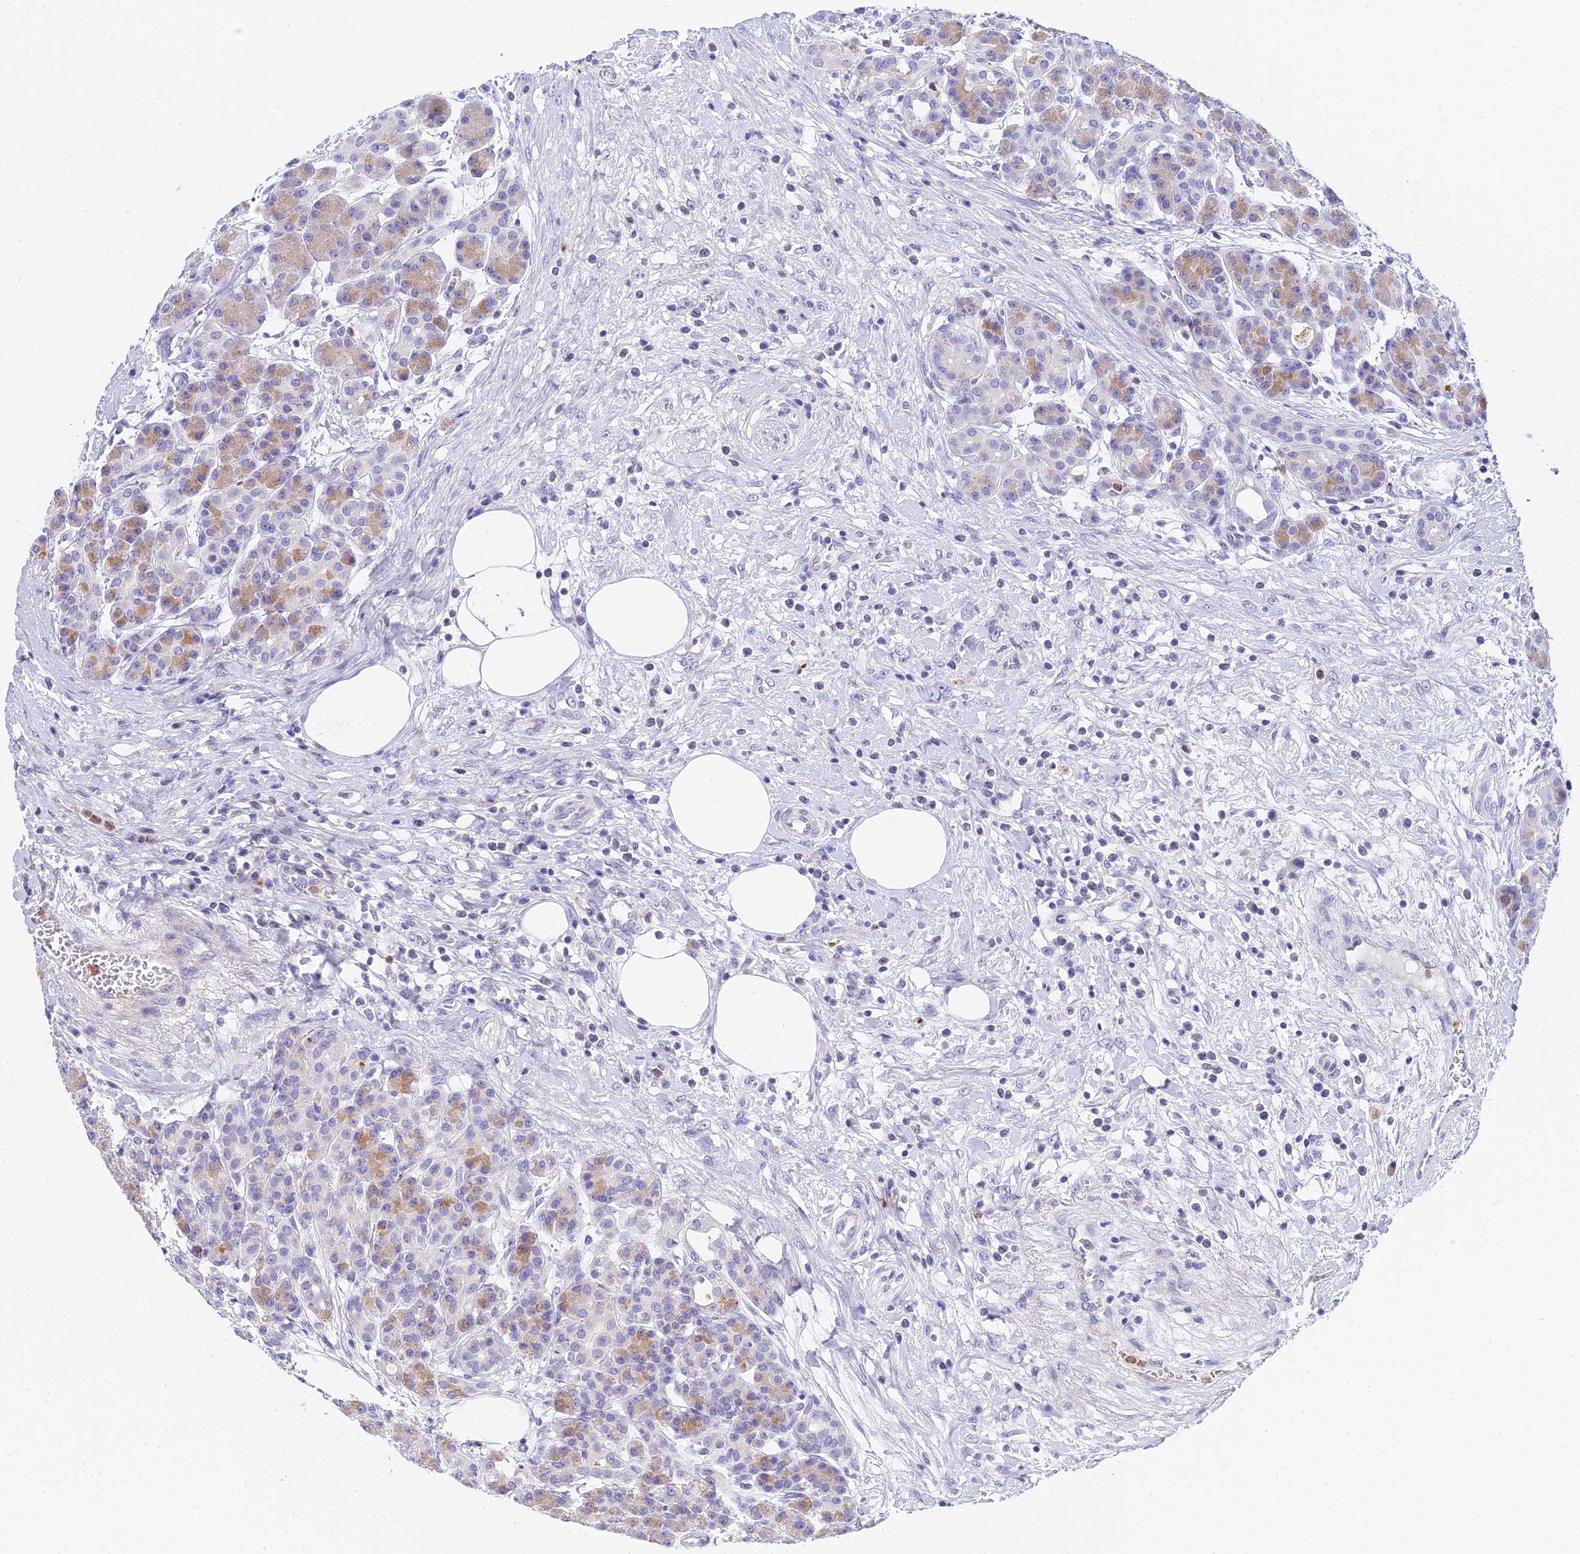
{"staining": {"intensity": "moderate", "quantity": "<25%", "location": "cytoplasmic/membranous"}, "tissue": "pancreas", "cell_type": "Exocrine glandular cells", "image_type": "normal", "snomed": [{"axis": "morphology", "description": "Normal tissue, NOS"}, {"axis": "topography", "description": "Pancreas"}], "caption": "Immunohistochemical staining of benign pancreas exhibits low levels of moderate cytoplasmic/membranous positivity in about <25% of exocrine glandular cells. The protein of interest is shown in brown color, while the nuclei are stained blue.", "gene": "VWC2L", "patient": {"sex": "male", "age": 63}}